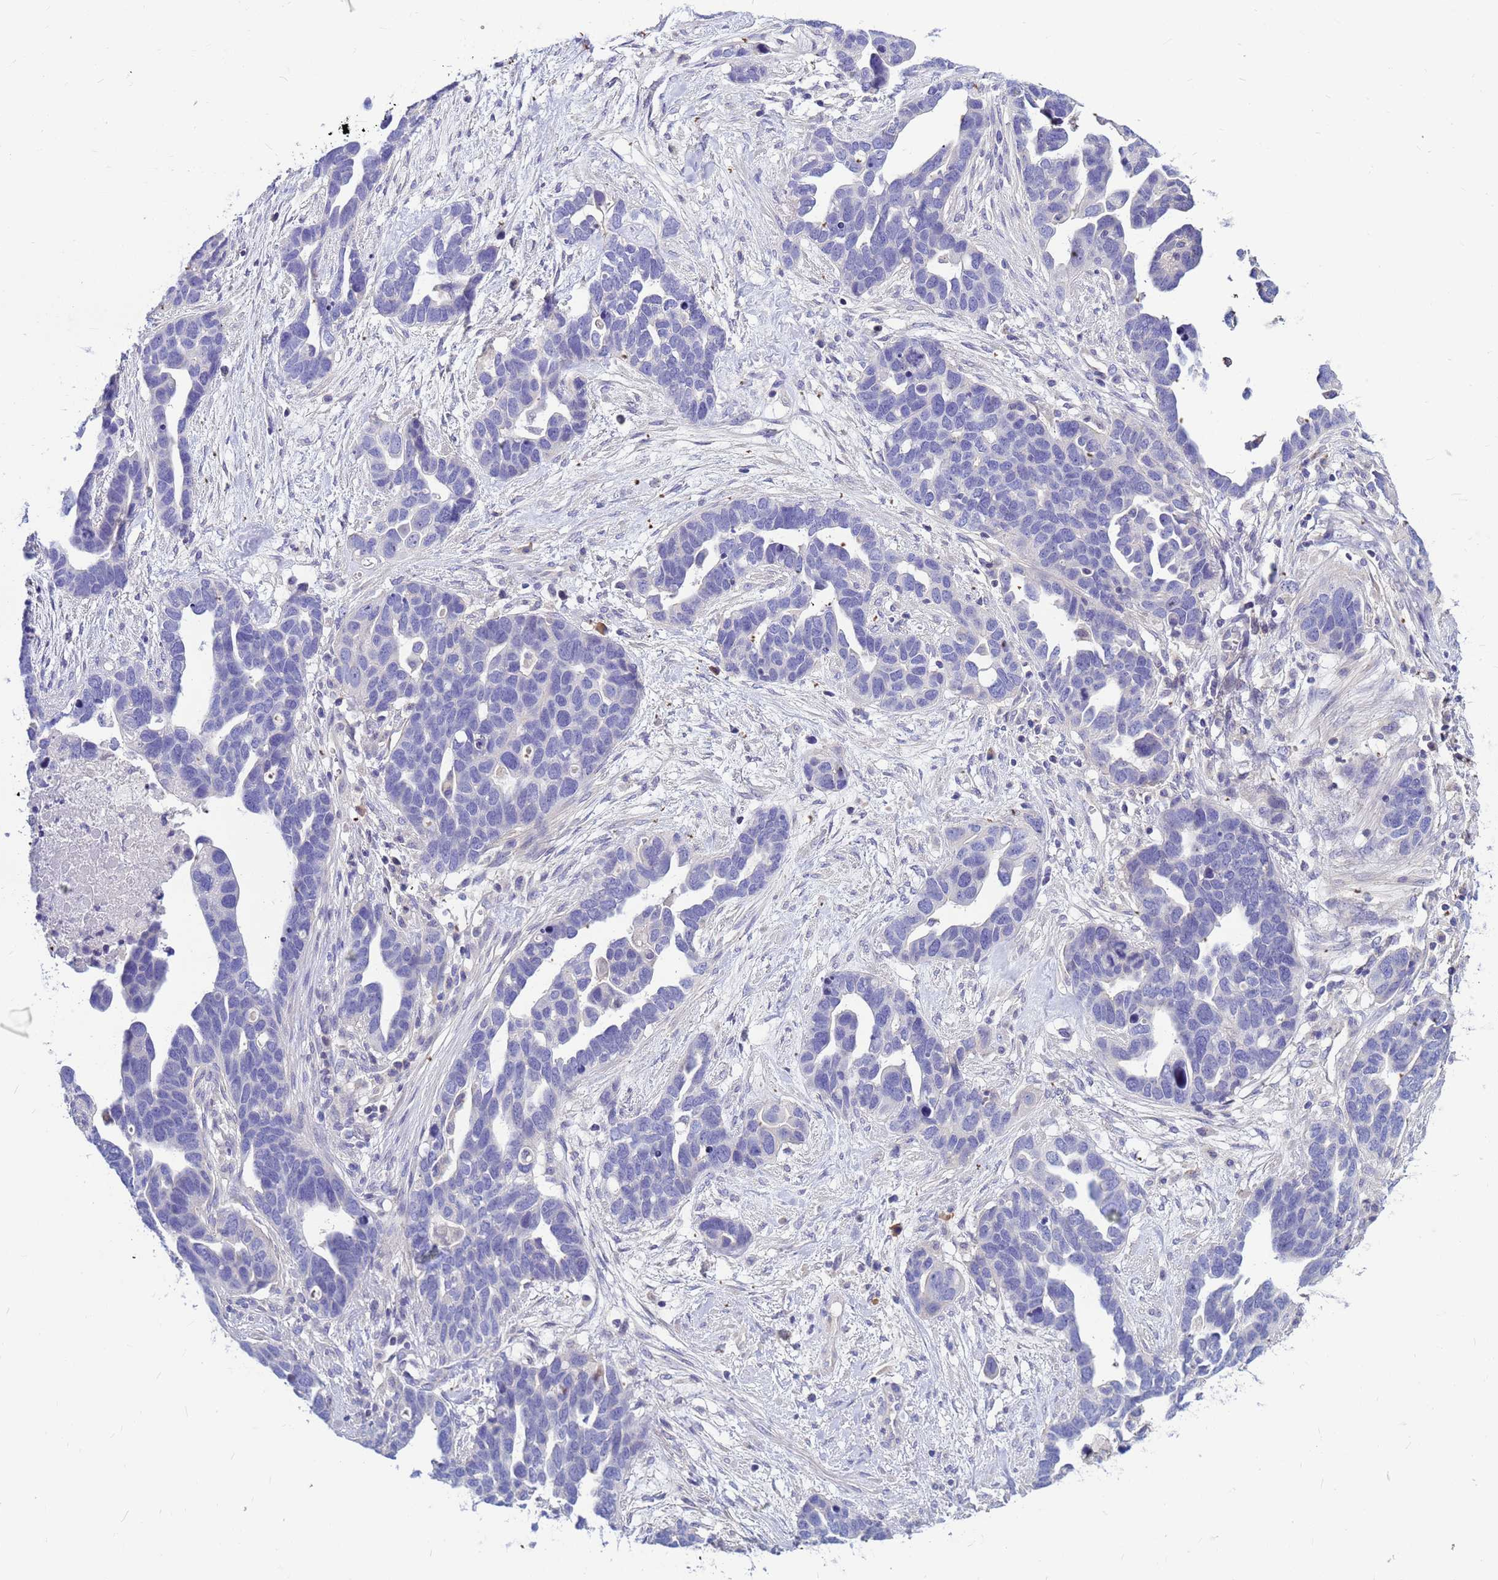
{"staining": {"intensity": "negative", "quantity": "none", "location": "none"}, "tissue": "ovarian cancer", "cell_type": "Tumor cells", "image_type": "cancer", "snomed": [{"axis": "morphology", "description": "Cystadenocarcinoma, serous, NOS"}, {"axis": "topography", "description": "Ovary"}], "caption": "Ovarian cancer was stained to show a protein in brown. There is no significant expression in tumor cells.", "gene": "DPRX", "patient": {"sex": "female", "age": 54}}